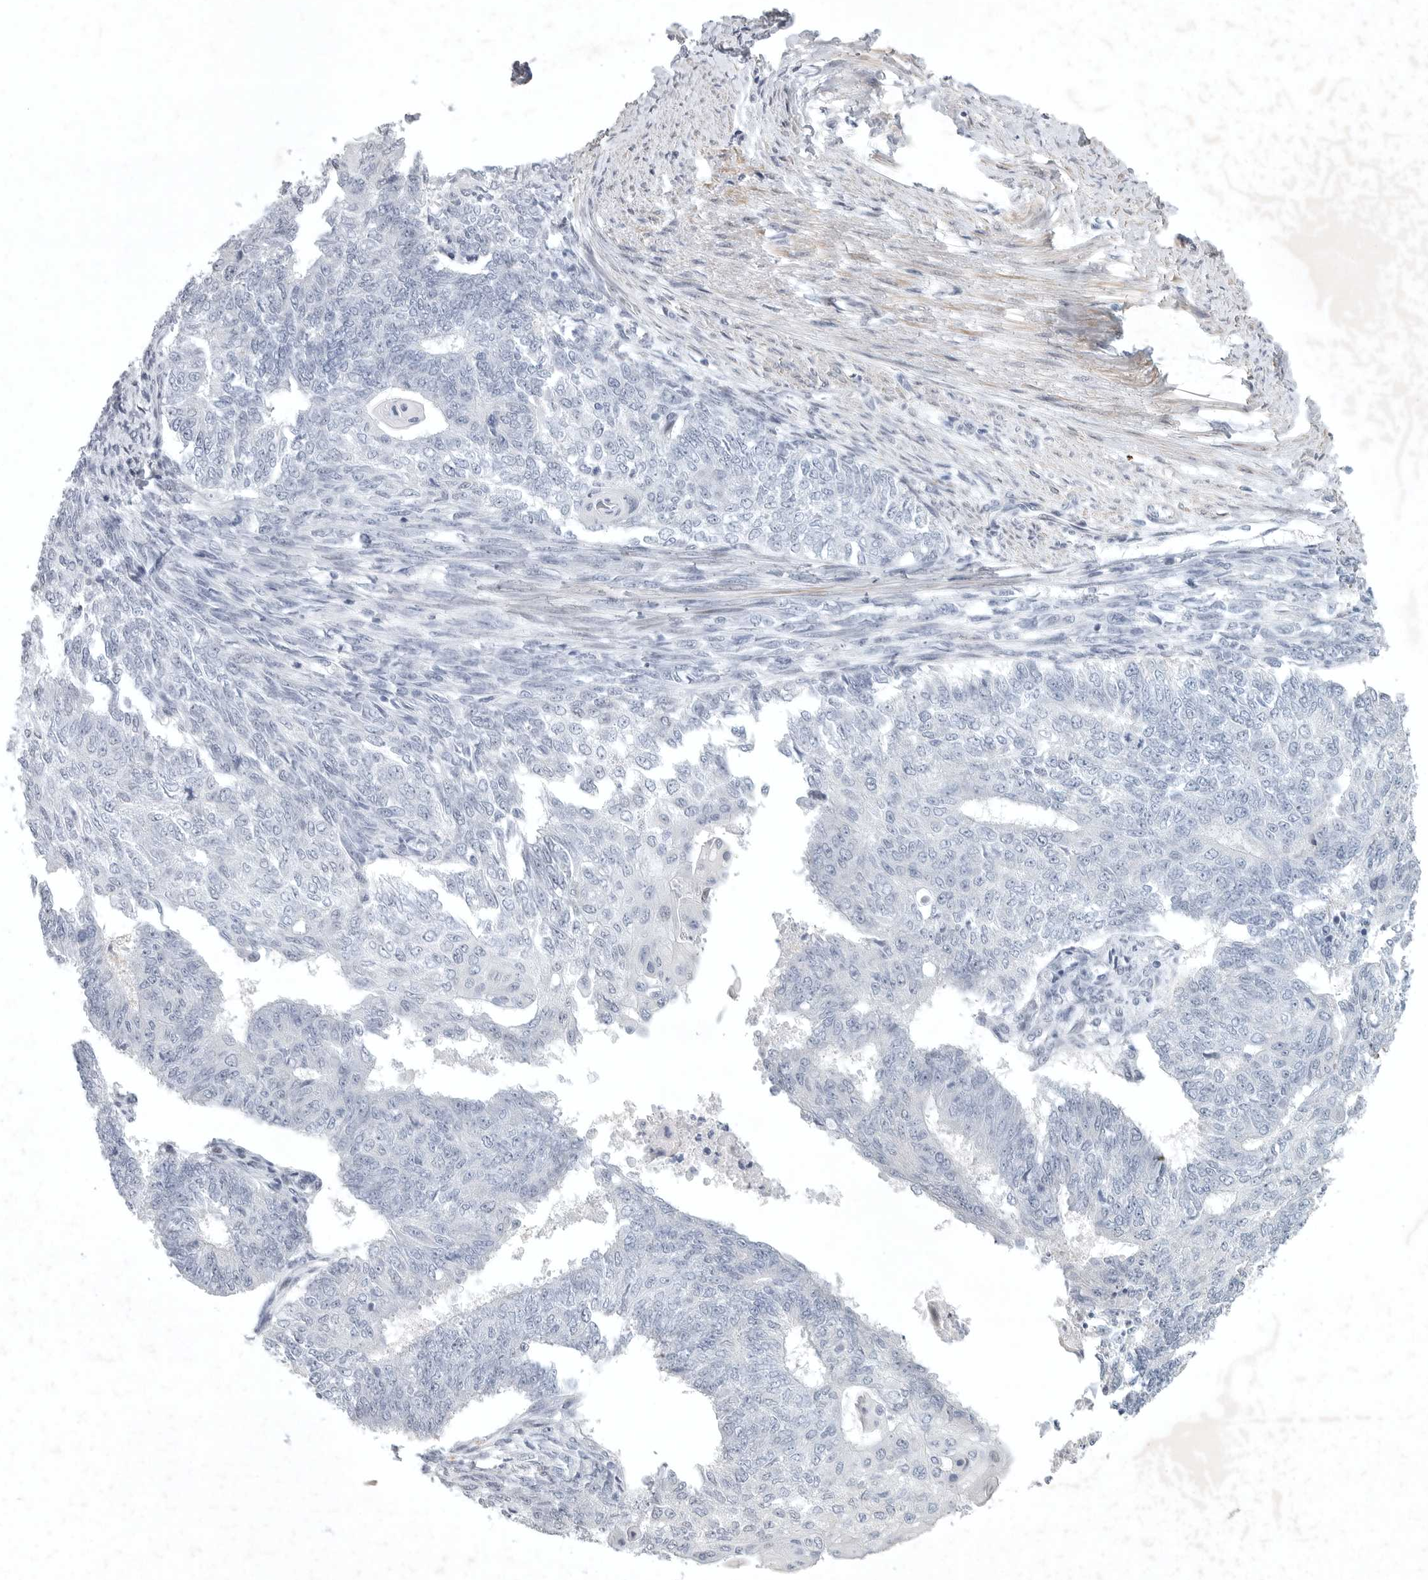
{"staining": {"intensity": "negative", "quantity": "none", "location": "none"}, "tissue": "endometrial cancer", "cell_type": "Tumor cells", "image_type": "cancer", "snomed": [{"axis": "morphology", "description": "Adenocarcinoma, NOS"}, {"axis": "topography", "description": "Endometrium"}], "caption": "Immunohistochemistry photomicrograph of neoplastic tissue: endometrial cancer (adenocarcinoma) stained with DAB reveals no significant protein staining in tumor cells. (DAB (3,3'-diaminobenzidine) IHC with hematoxylin counter stain).", "gene": "TNR", "patient": {"sex": "female", "age": 32}}